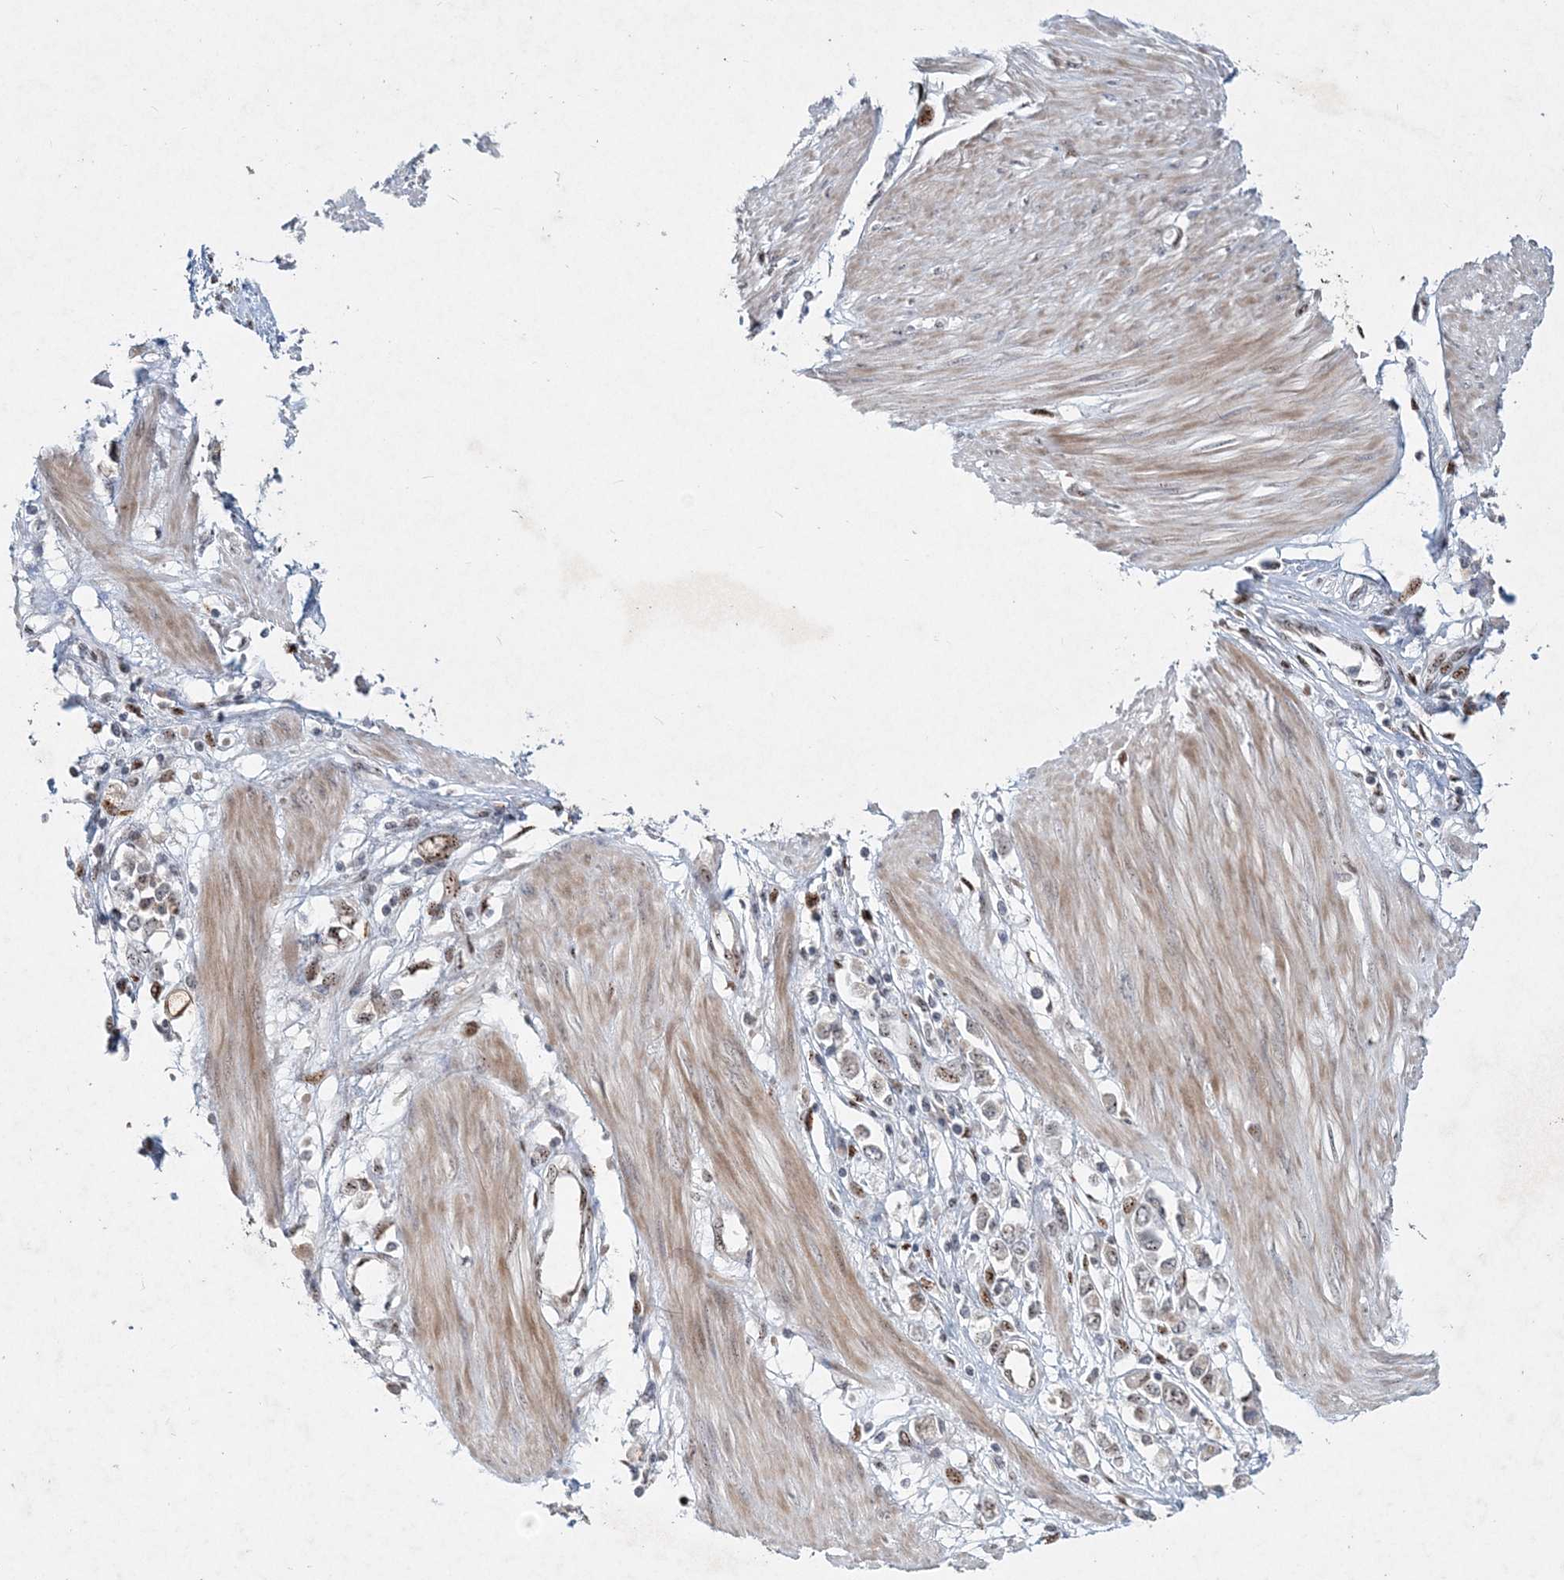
{"staining": {"intensity": "weak", "quantity": ">75%", "location": "nuclear"}, "tissue": "stomach cancer", "cell_type": "Tumor cells", "image_type": "cancer", "snomed": [{"axis": "morphology", "description": "Adenocarcinoma, NOS"}, {"axis": "topography", "description": "Stomach"}], "caption": "Approximately >75% of tumor cells in human stomach cancer show weak nuclear protein staining as visualized by brown immunohistochemical staining.", "gene": "GIN1", "patient": {"sex": "female", "age": 76}}